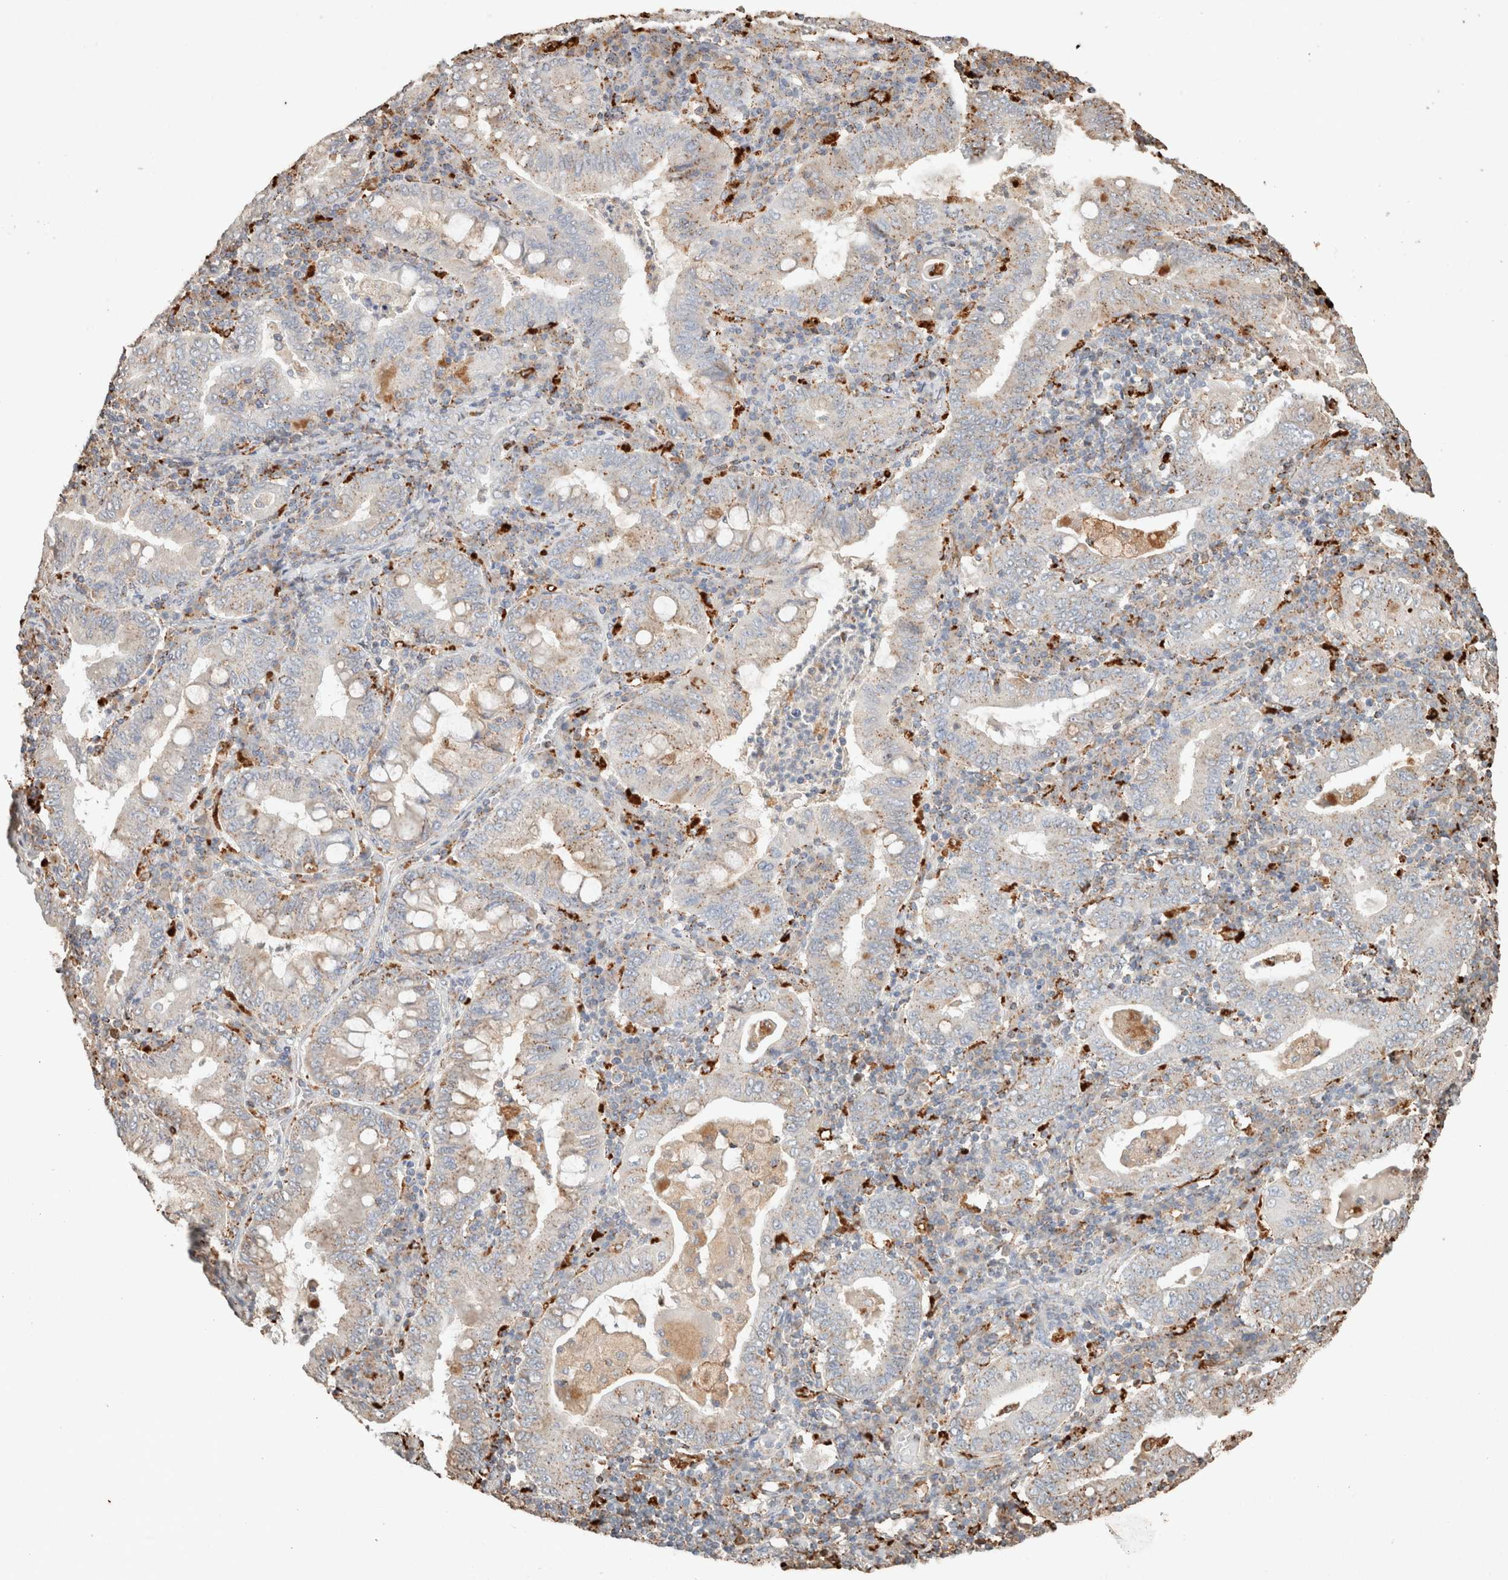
{"staining": {"intensity": "weak", "quantity": "25%-75%", "location": "cytoplasmic/membranous"}, "tissue": "stomach cancer", "cell_type": "Tumor cells", "image_type": "cancer", "snomed": [{"axis": "morphology", "description": "Normal tissue, NOS"}, {"axis": "morphology", "description": "Adenocarcinoma, NOS"}, {"axis": "topography", "description": "Esophagus"}, {"axis": "topography", "description": "Stomach, upper"}, {"axis": "topography", "description": "Peripheral nerve tissue"}], "caption": "The histopathology image exhibits staining of stomach cancer, revealing weak cytoplasmic/membranous protein expression (brown color) within tumor cells. Nuclei are stained in blue.", "gene": "CTSC", "patient": {"sex": "male", "age": 62}}